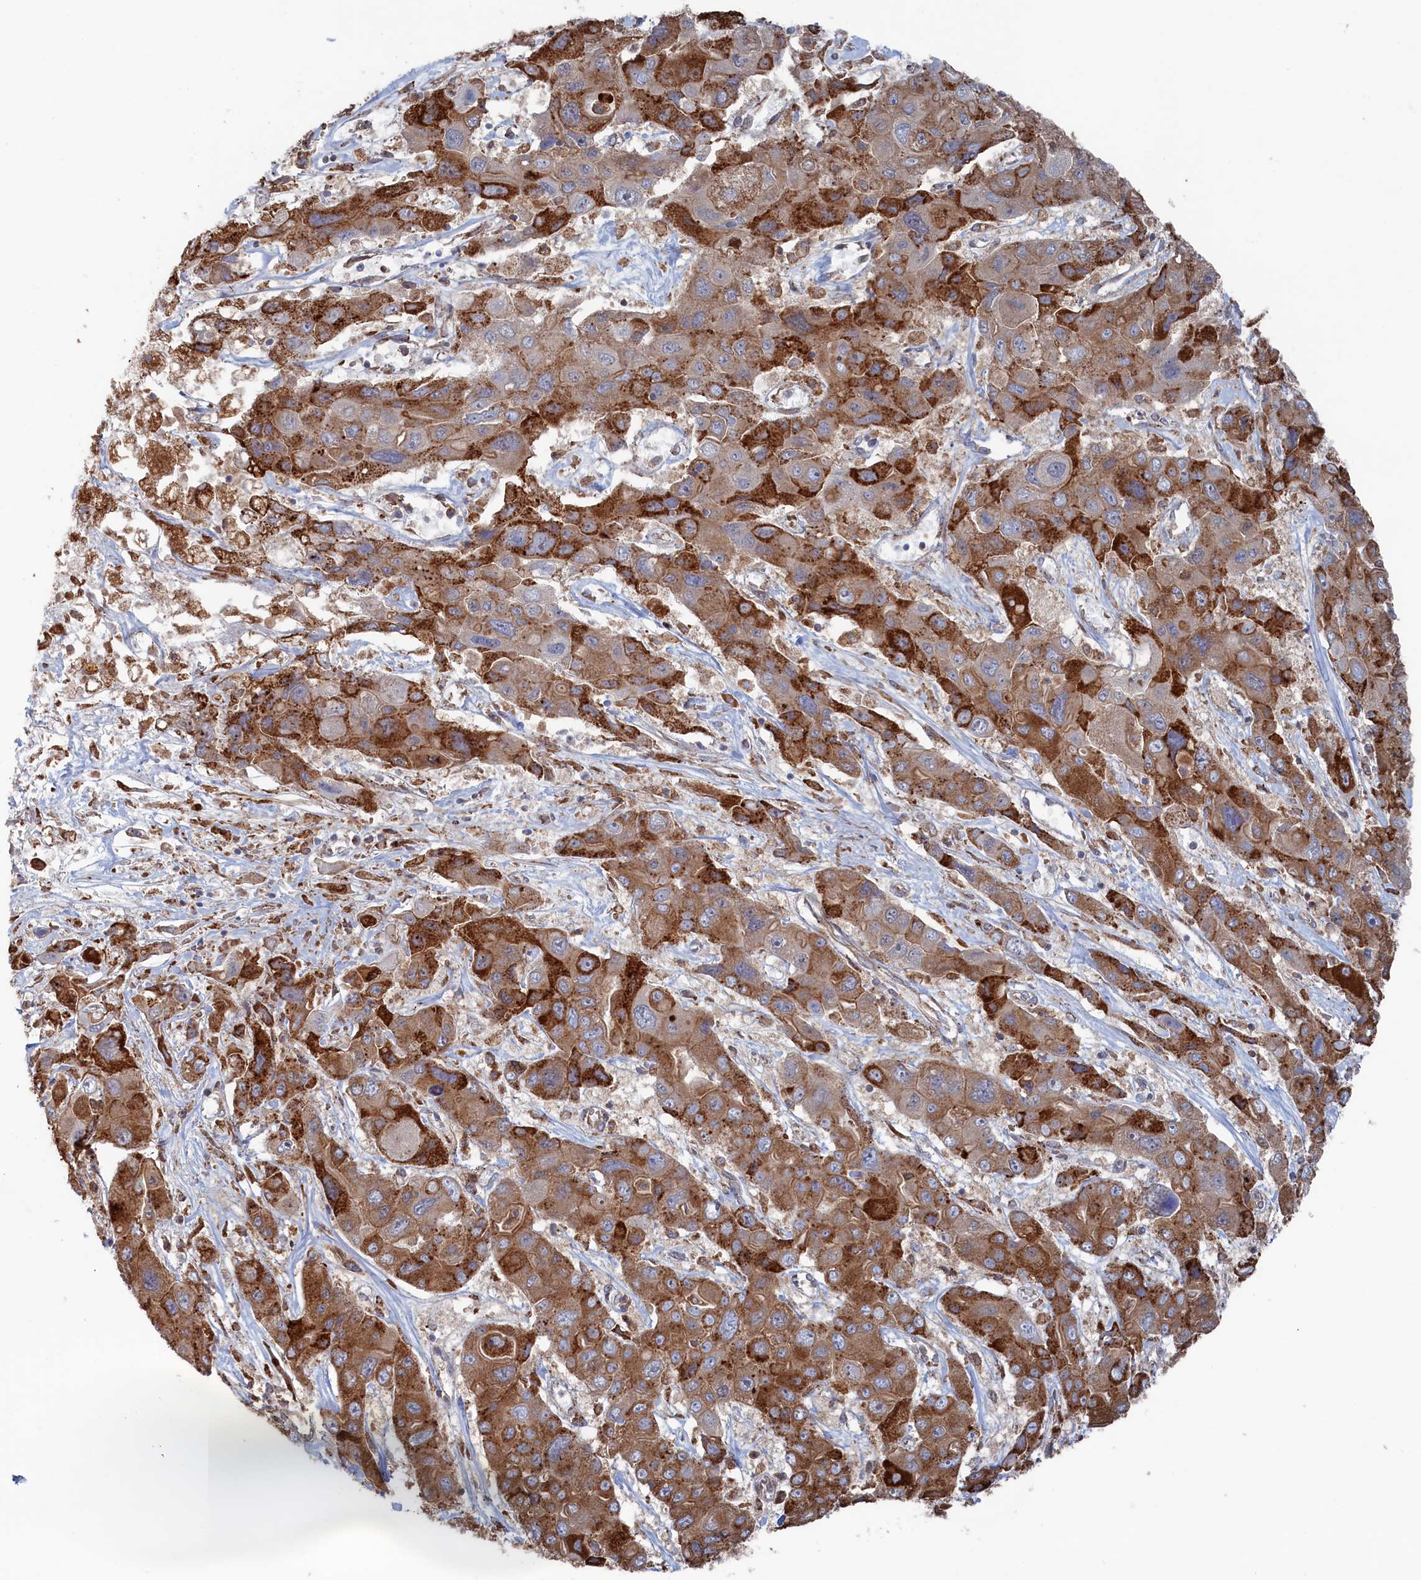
{"staining": {"intensity": "strong", "quantity": "25%-75%", "location": "cytoplasmic/membranous"}, "tissue": "liver cancer", "cell_type": "Tumor cells", "image_type": "cancer", "snomed": [{"axis": "morphology", "description": "Cholangiocarcinoma"}, {"axis": "topography", "description": "Liver"}], "caption": "A micrograph of human liver cholangiocarcinoma stained for a protein reveals strong cytoplasmic/membranous brown staining in tumor cells.", "gene": "BPIFB6", "patient": {"sex": "male", "age": 67}}